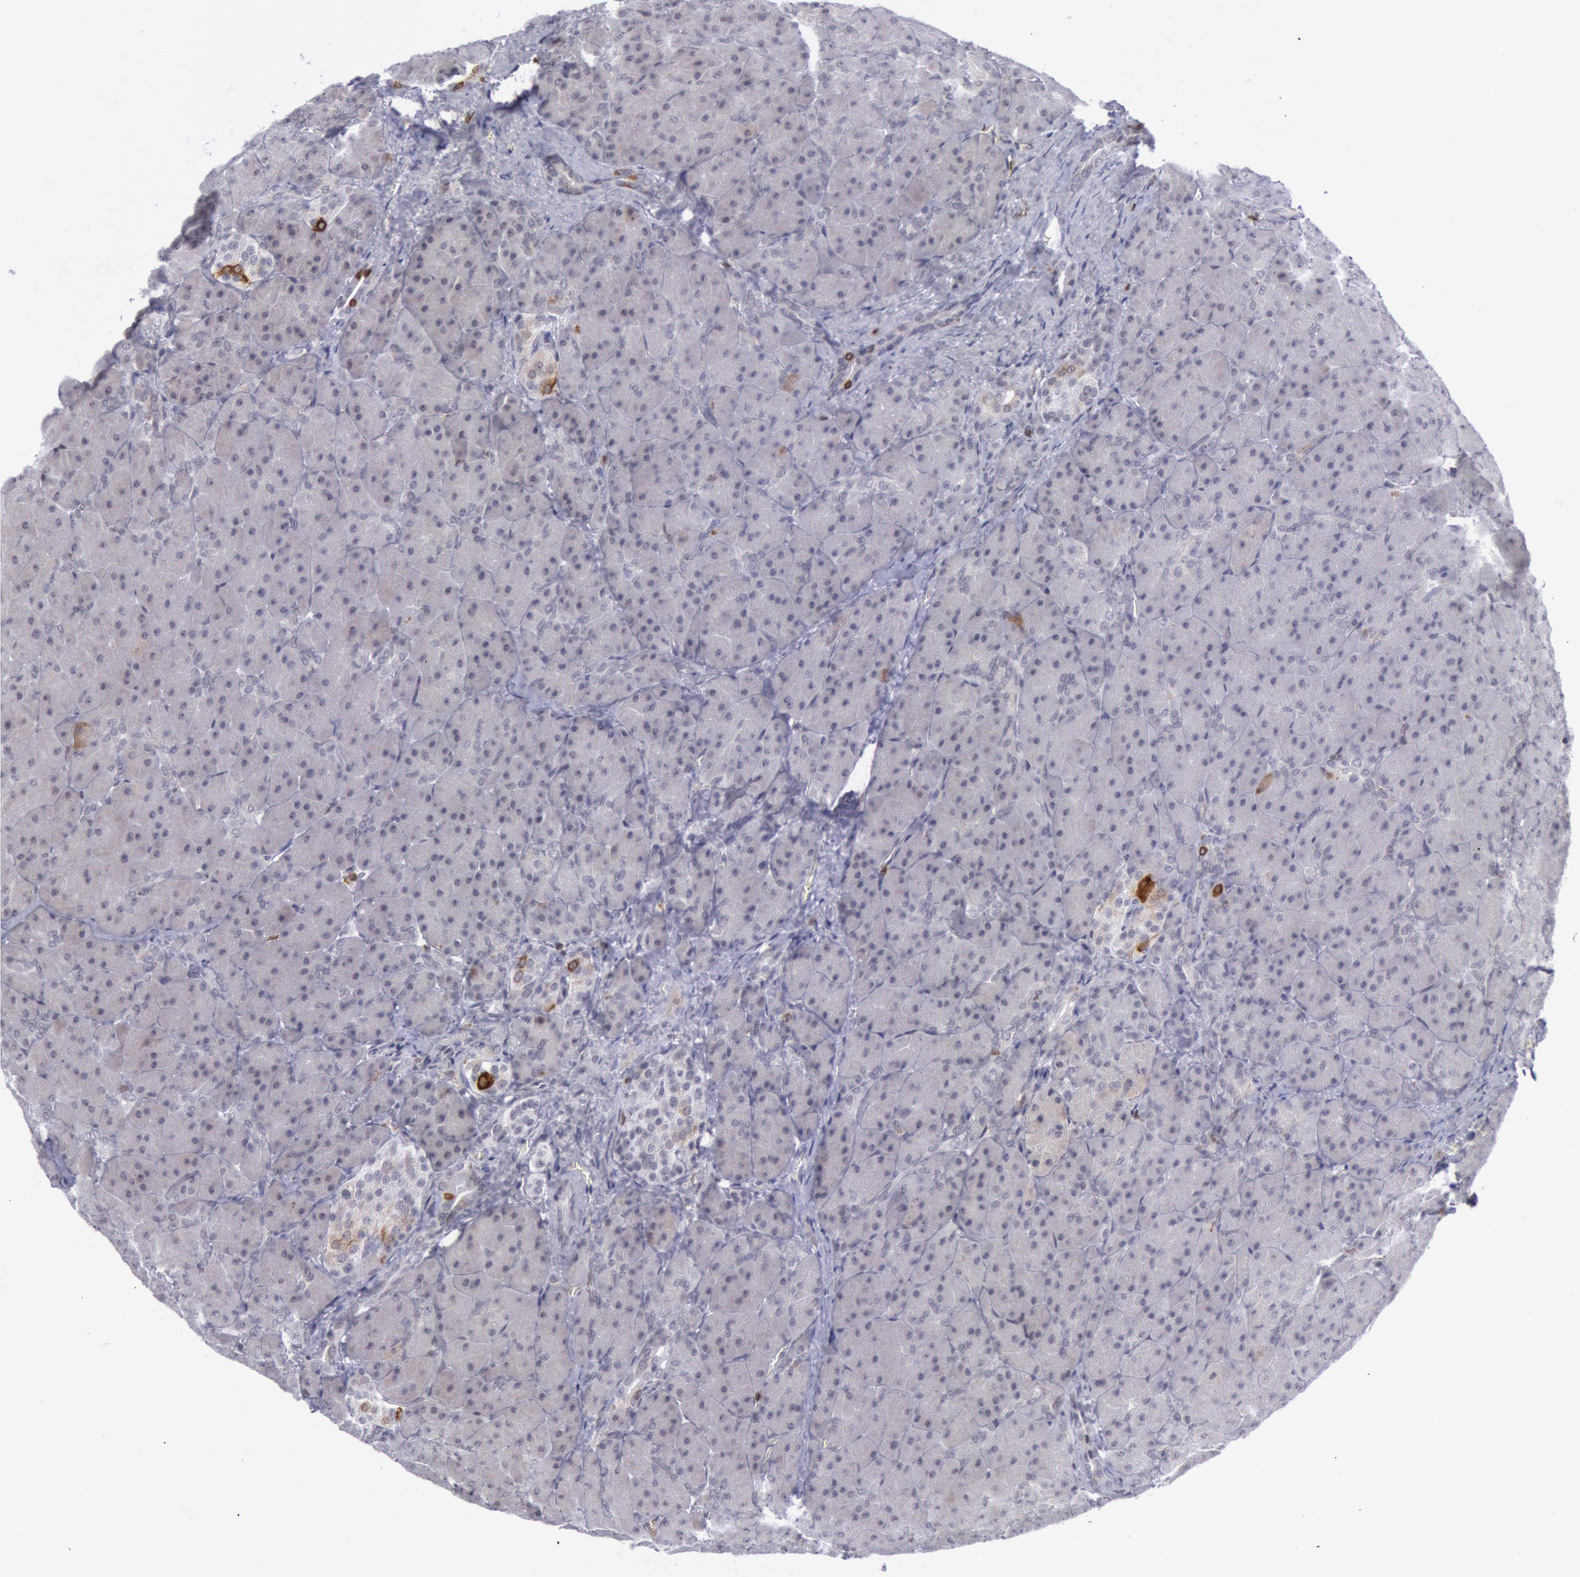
{"staining": {"intensity": "weak", "quantity": "<25%", "location": "cytoplasmic/membranous"}, "tissue": "pancreas", "cell_type": "Exocrine glandular cells", "image_type": "normal", "snomed": [{"axis": "morphology", "description": "Normal tissue, NOS"}, {"axis": "topography", "description": "Pancreas"}], "caption": "This is a photomicrograph of immunohistochemistry staining of normal pancreas, which shows no positivity in exocrine glandular cells.", "gene": "PTGS2", "patient": {"sex": "male", "age": 66}}